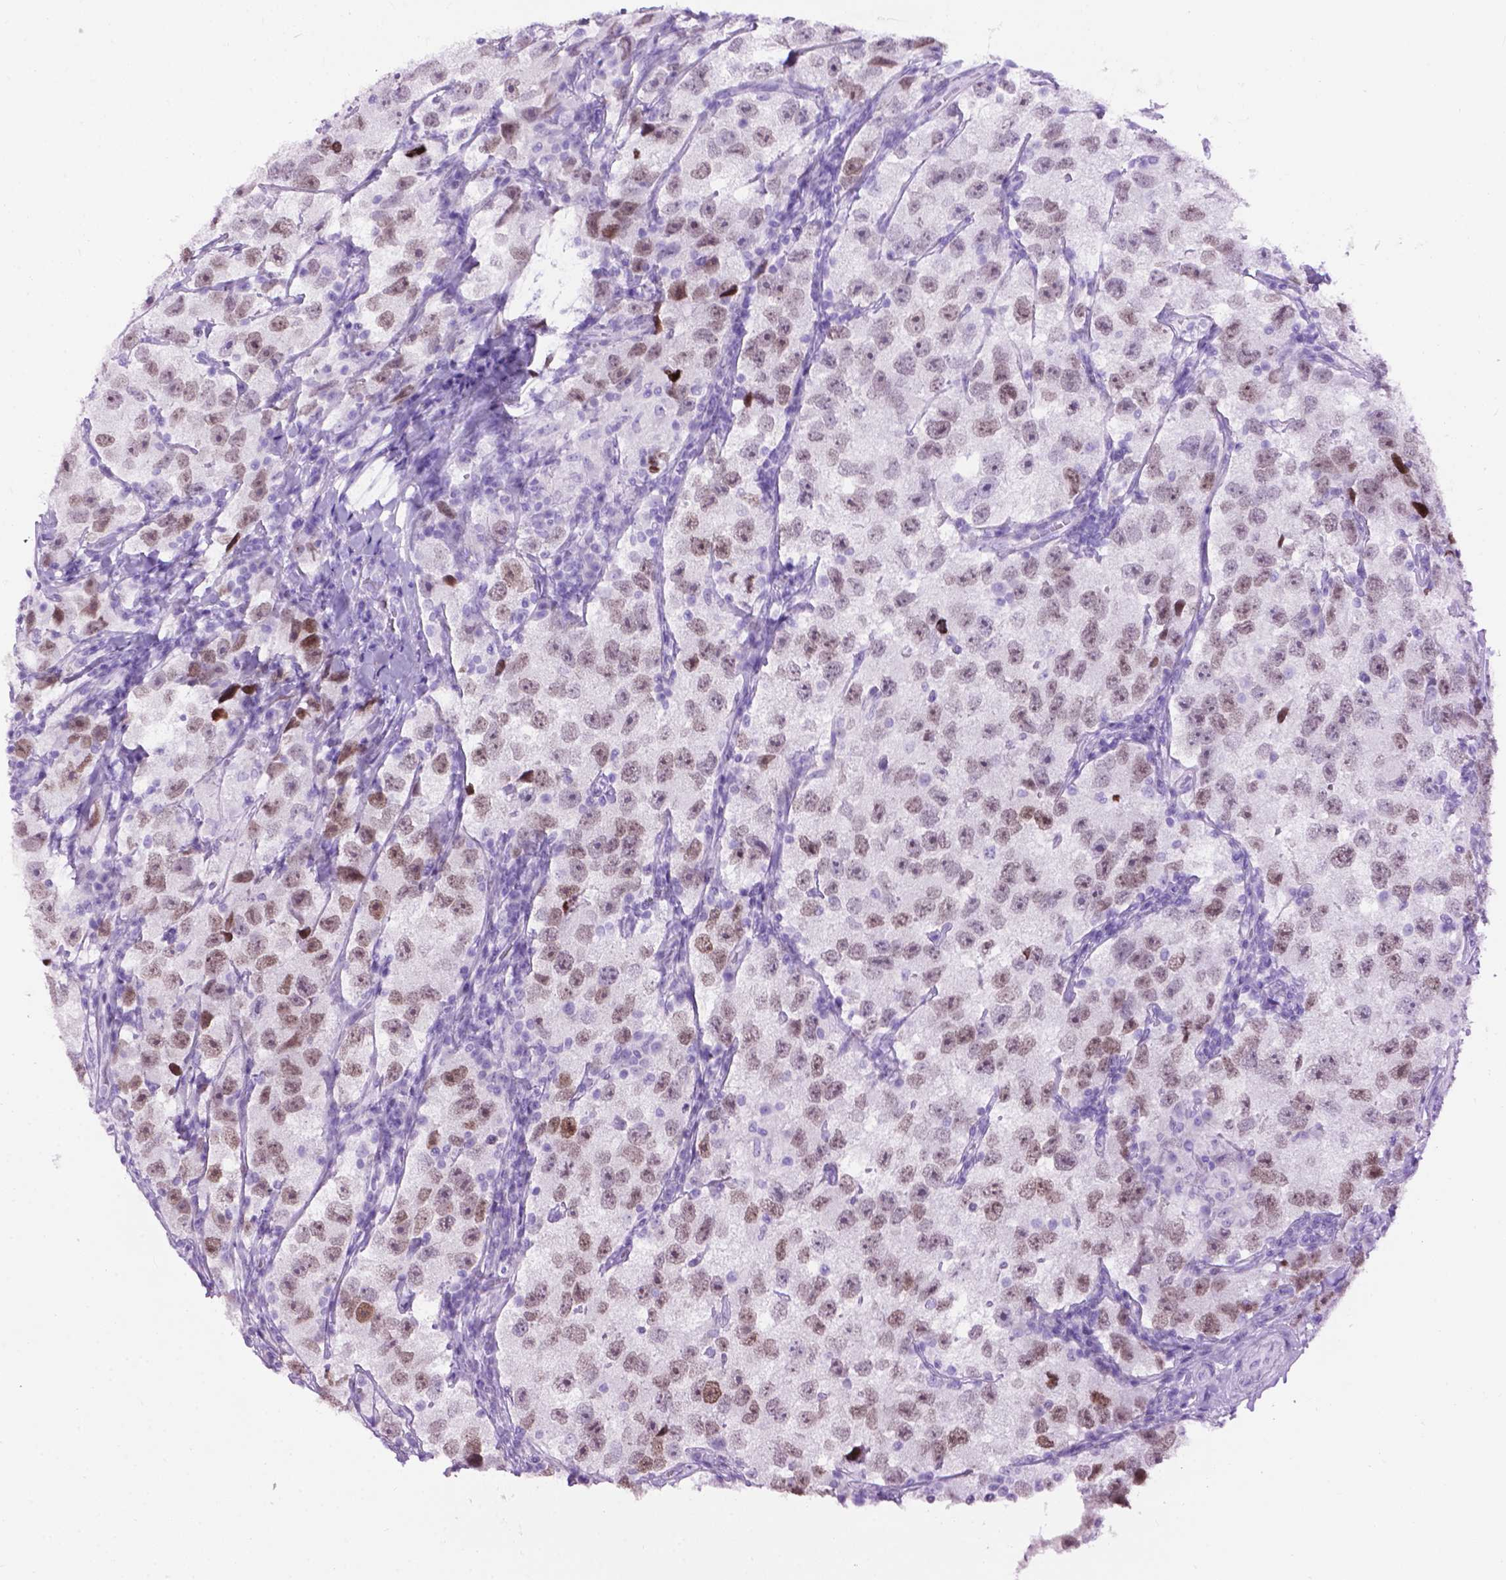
{"staining": {"intensity": "moderate", "quantity": "25%-75%", "location": "nuclear"}, "tissue": "testis cancer", "cell_type": "Tumor cells", "image_type": "cancer", "snomed": [{"axis": "morphology", "description": "Seminoma, NOS"}, {"axis": "topography", "description": "Testis"}], "caption": "Testis cancer (seminoma) stained with DAB immunohistochemistry shows medium levels of moderate nuclear staining in approximately 25%-75% of tumor cells.", "gene": "TH", "patient": {"sex": "male", "age": 26}}